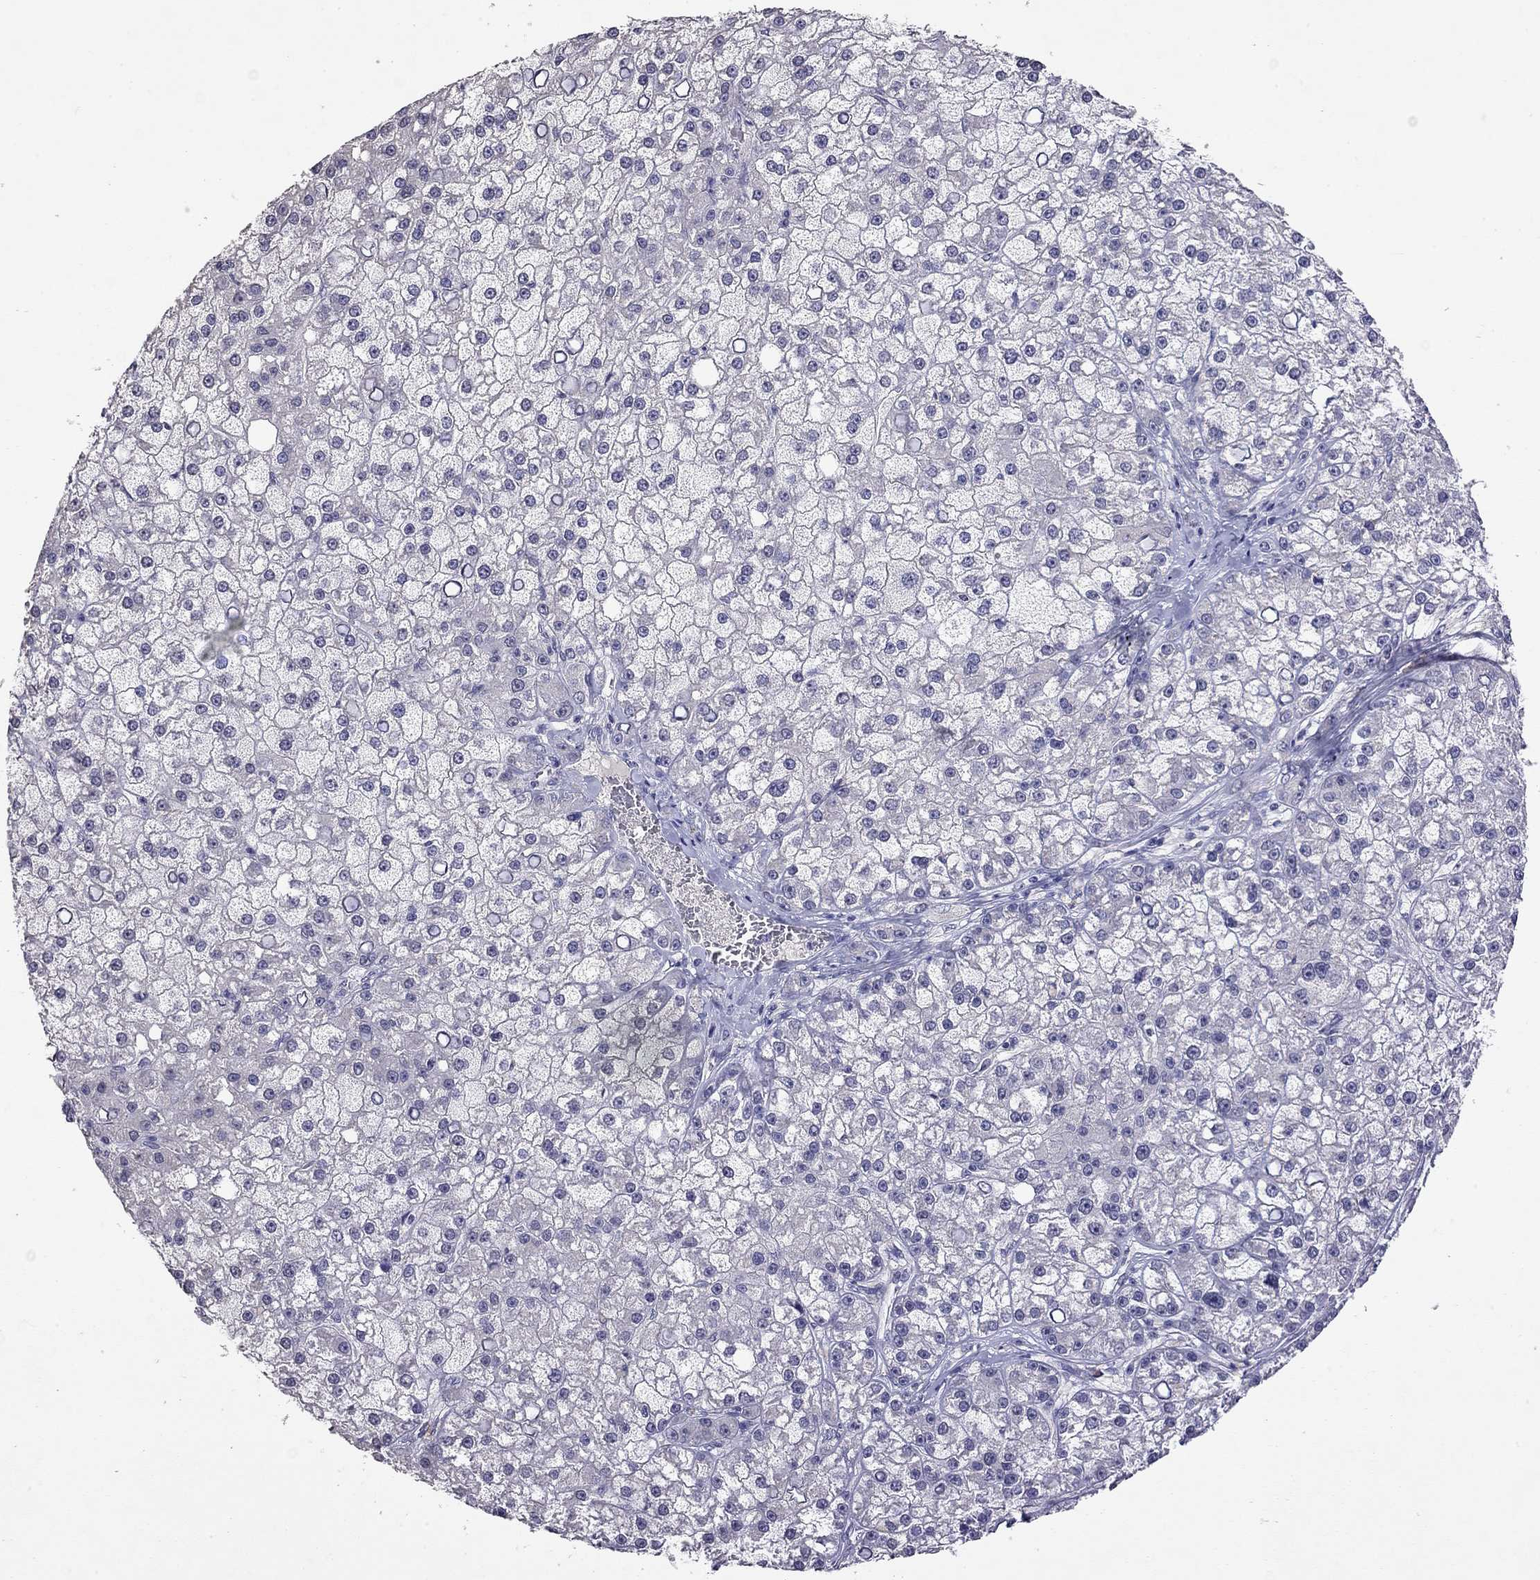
{"staining": {"intensity": "negative", "quantity": "none", "location": "none"}, "tissue": "liver cancer", "cell_type": "Tumor cells", "image_type": "cancer", "snomed": [{"axis": "morphology", "description": "Carcinoma, Hepatocellular, NOS"}, {"axis": "topography", "description": "Liver"}], "caption": "Immunohistochemical staining of human liver hepatocellular carcinoma demonstrates no significant expression in tumor cells.", "gene": "WNK3", "patient": {"sex": "male", "age": 67}}